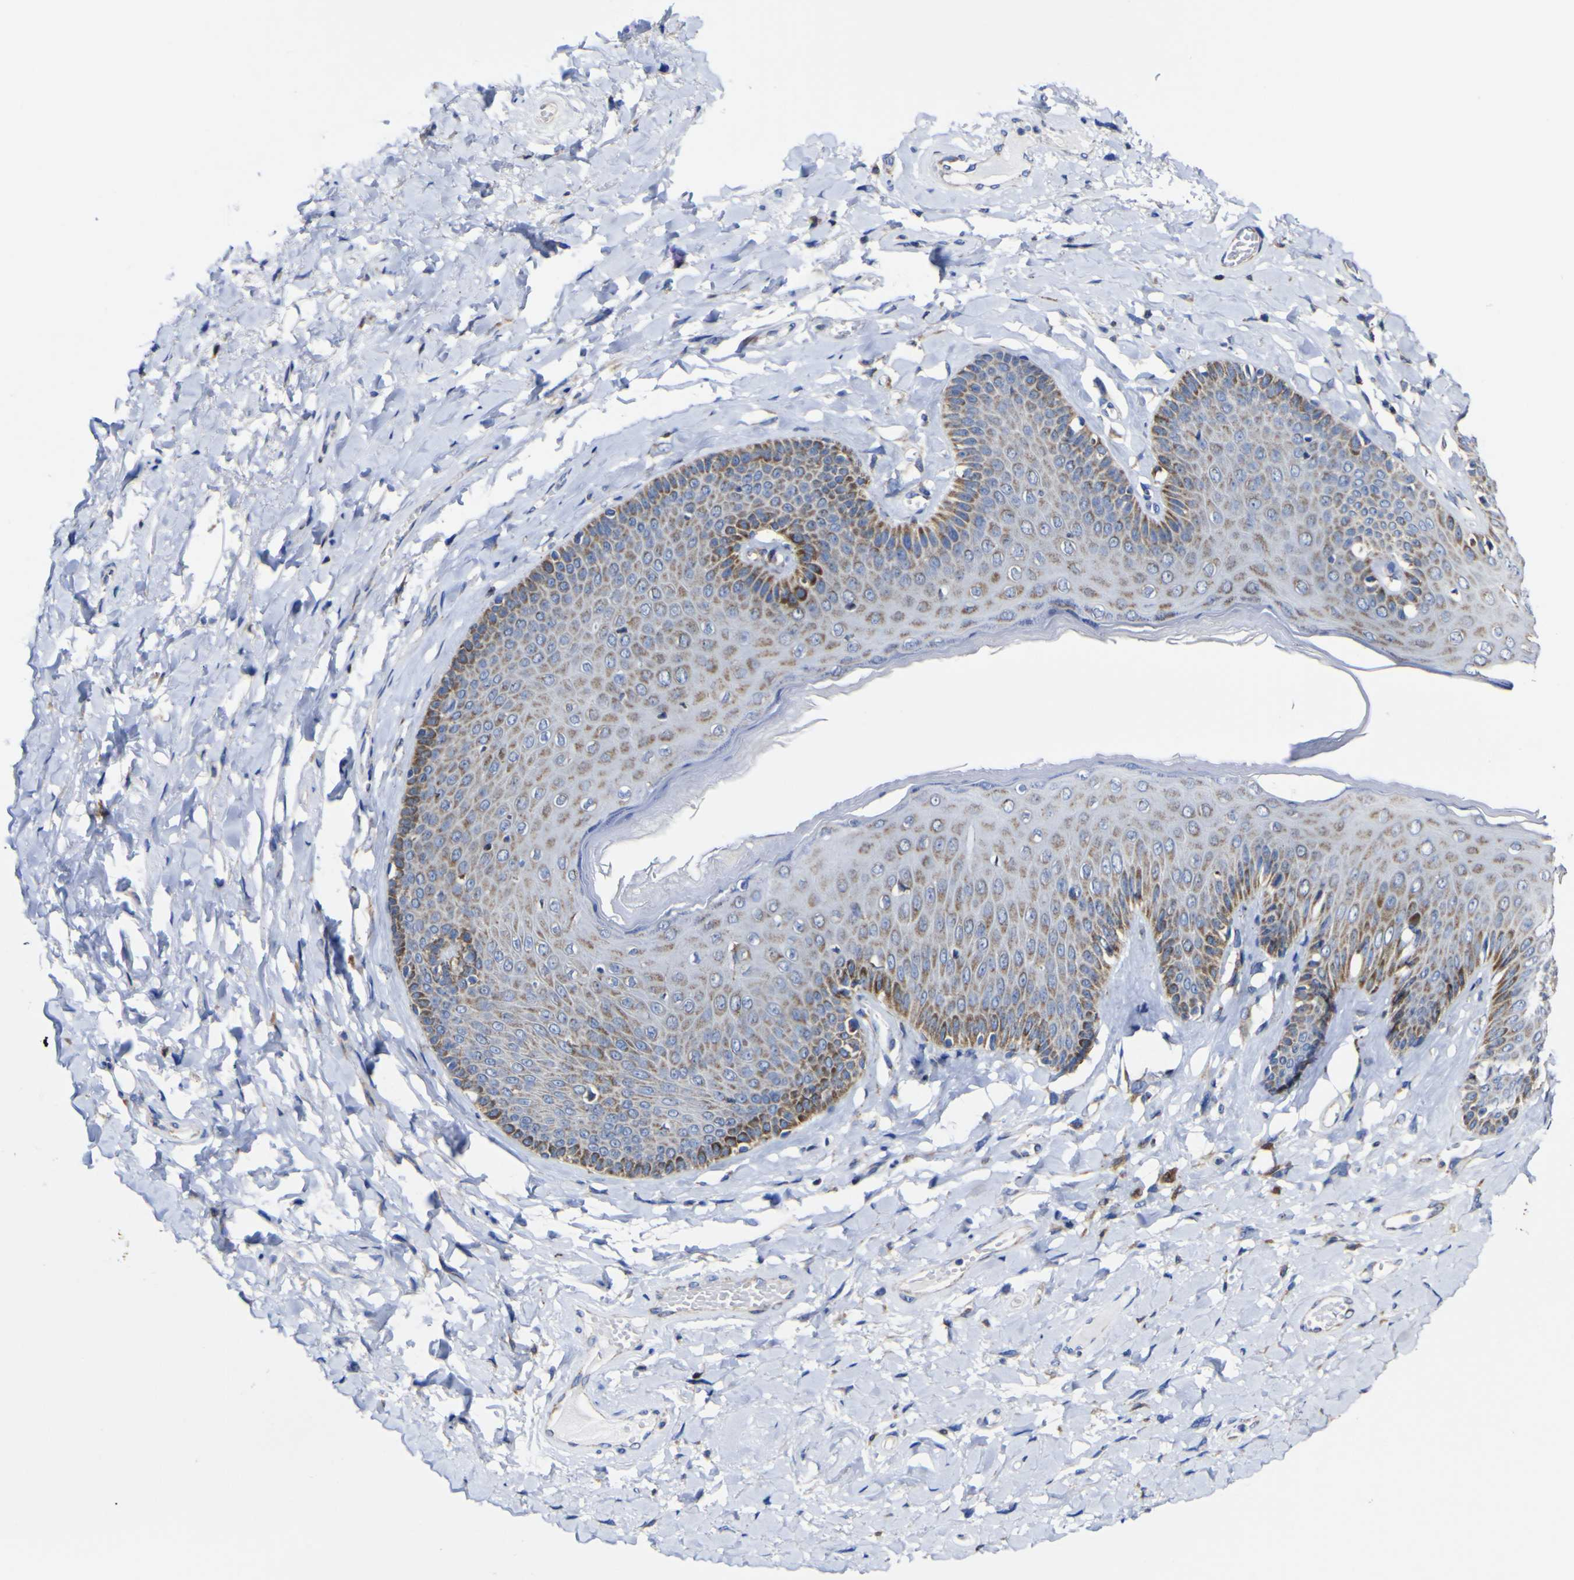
{"staining": {"intensity": "moderate", "quantity": "25%-75%", "location": "cytoplasmic/membranous"}, "tissue": "skin", "cell_type": "Epidermal cells", "image_type": "normal", "snomed": [{"axis": "morphology", "description": "Normal tissue, NOS"}, {"axis": "topography", "description": "Anal"}], "caption": "Protein expression analysis of benign skin exhibits moderate cytoplasmic/membranous expression in approximately 25%-75% of epidermal cells. (Stains: DAB (3,3'-diaminobenzidine) in brown, nuclei in blue, Microscopy: brightfield microscopy at high magnification).", "gene": "CCDC90B", "patient": {"sex": "male", "age": 69}}